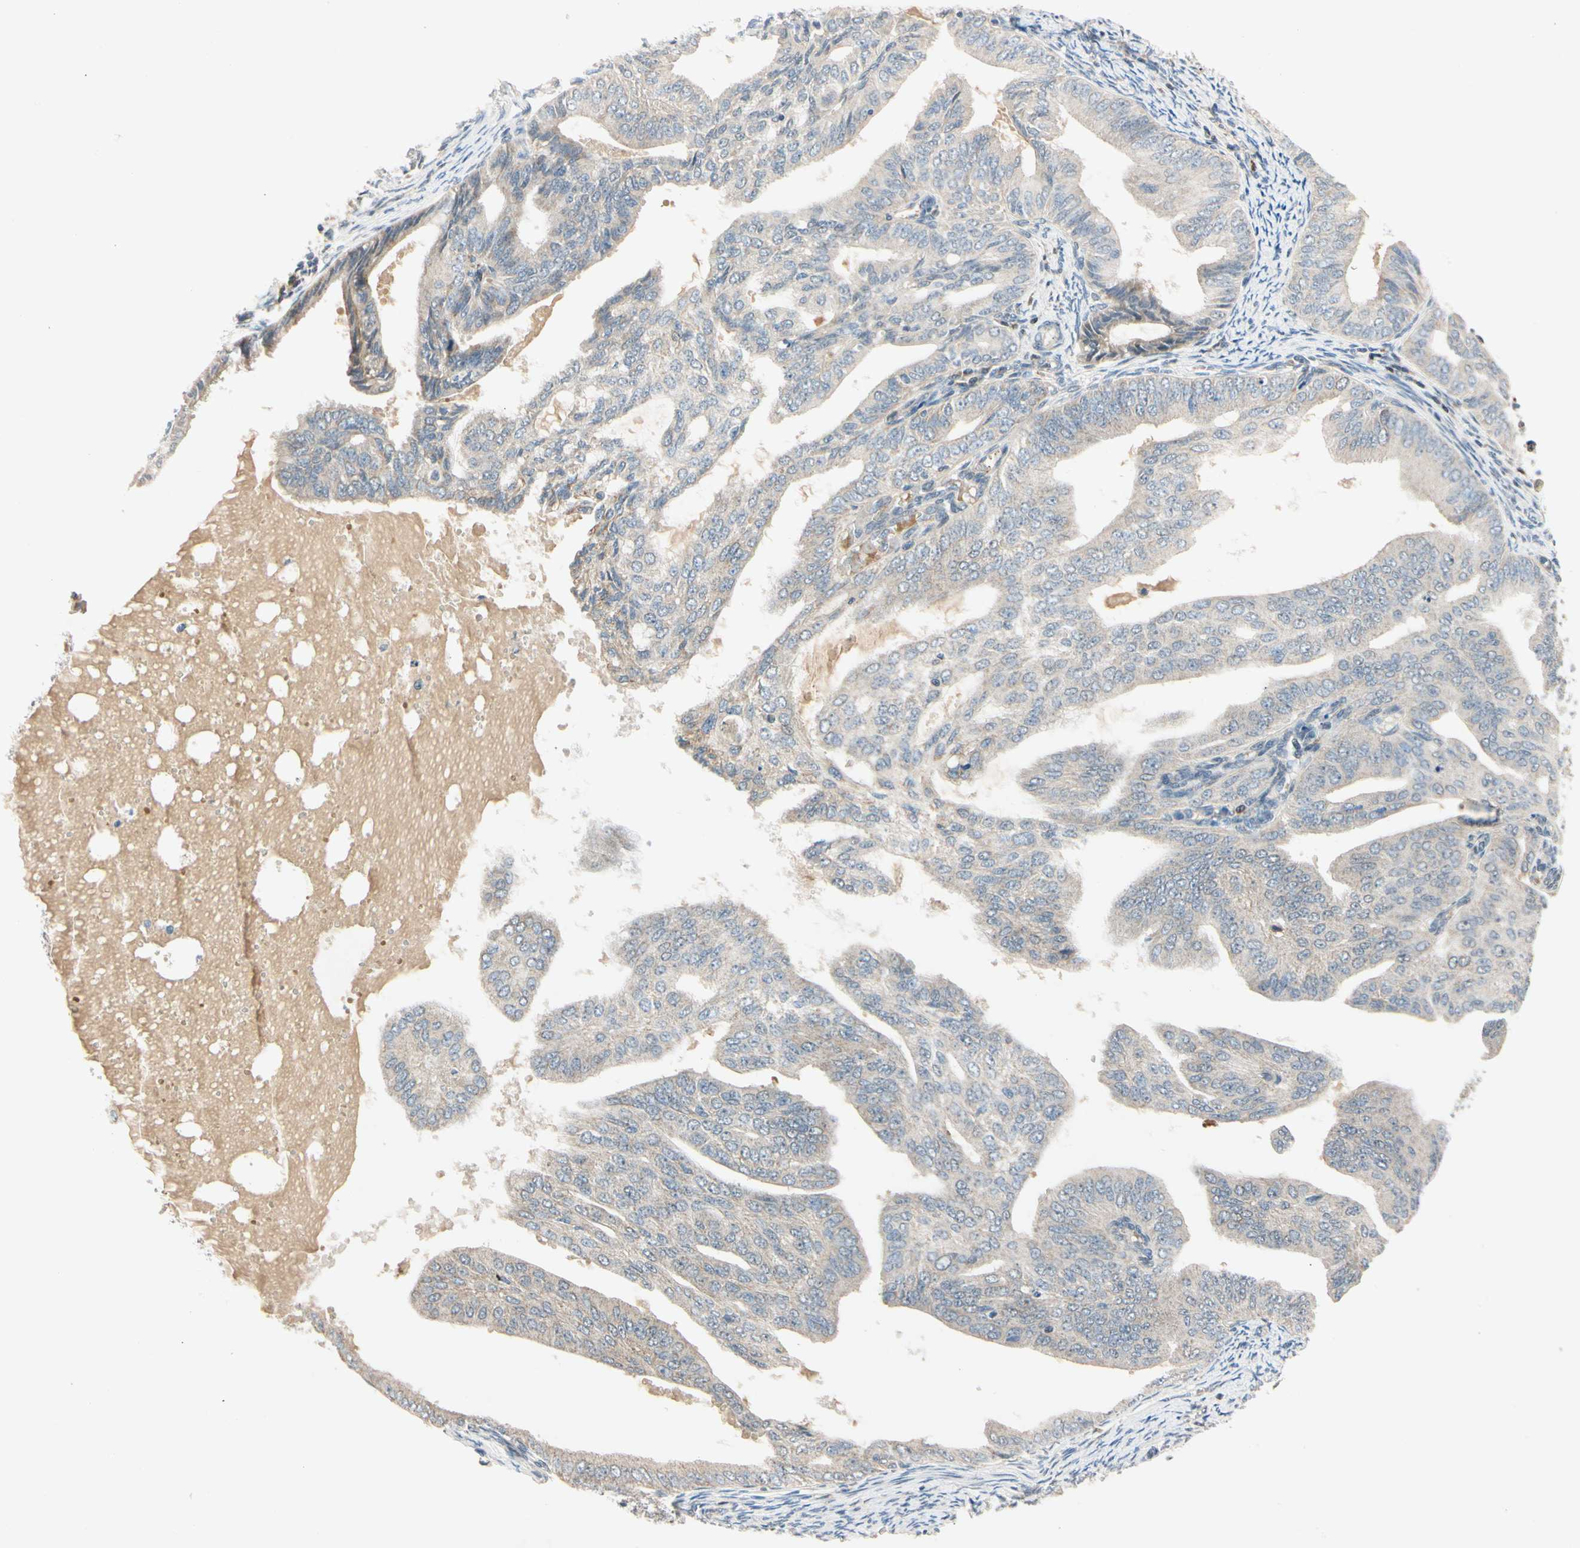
{"staining": {"intensity": "negative", "quantity": "none", "location": "none"}, "tissue": "endometrial cancer", "cell_type": "Tumor cells", "image_type": "cancer", "snomed": [{"axis": "morphology", "description": "Adenocarcinoma, NOS"}, {"axis": "topography", "description": "Endometrium"}], "caption": "Immunohistochemical staining of human adenocarcinoma (endometrial) reveals no significant staining in tumor cells.", "gene": "RIOX2", "patient": {"sex": "female", "age": 58}}